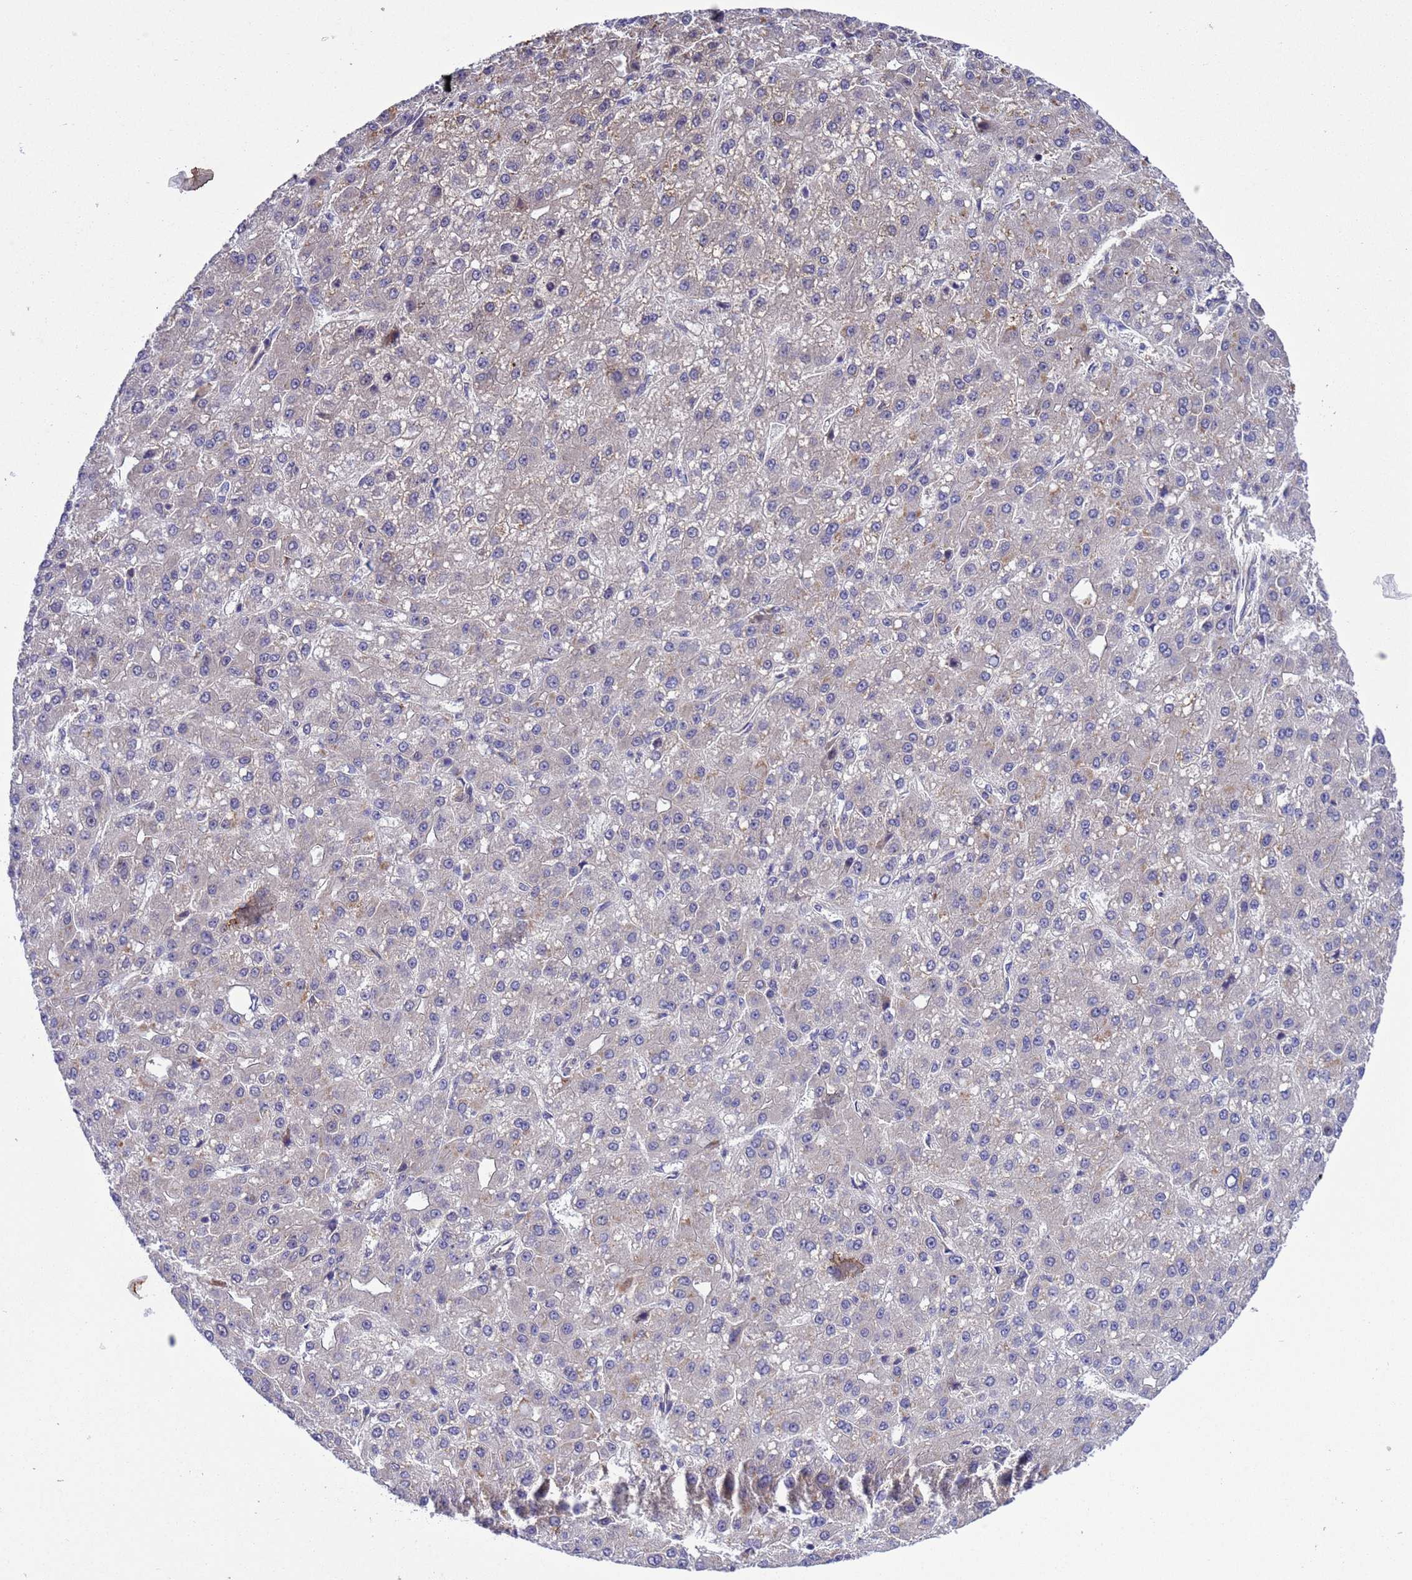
{"staining": {"intensity": "negative", "quantity": "none", "location": "none"}, "tissue": "liver cancer", "cell_type": "Tumor cells", "image_type": "cancer", "snomed": [{"axis": "morphology", "description": "Carcinoma, Hepatocellular, NOS"}, {"axis": "topography", "description": "Liver"}], "caption": "IHC photomicrograph of liver hepatocellular carcinoma stained for a protein (brown), which displays no staining in tumor cells.", "gene": "ZFP69B", "patient": {"sex": "male", "age": 67}}